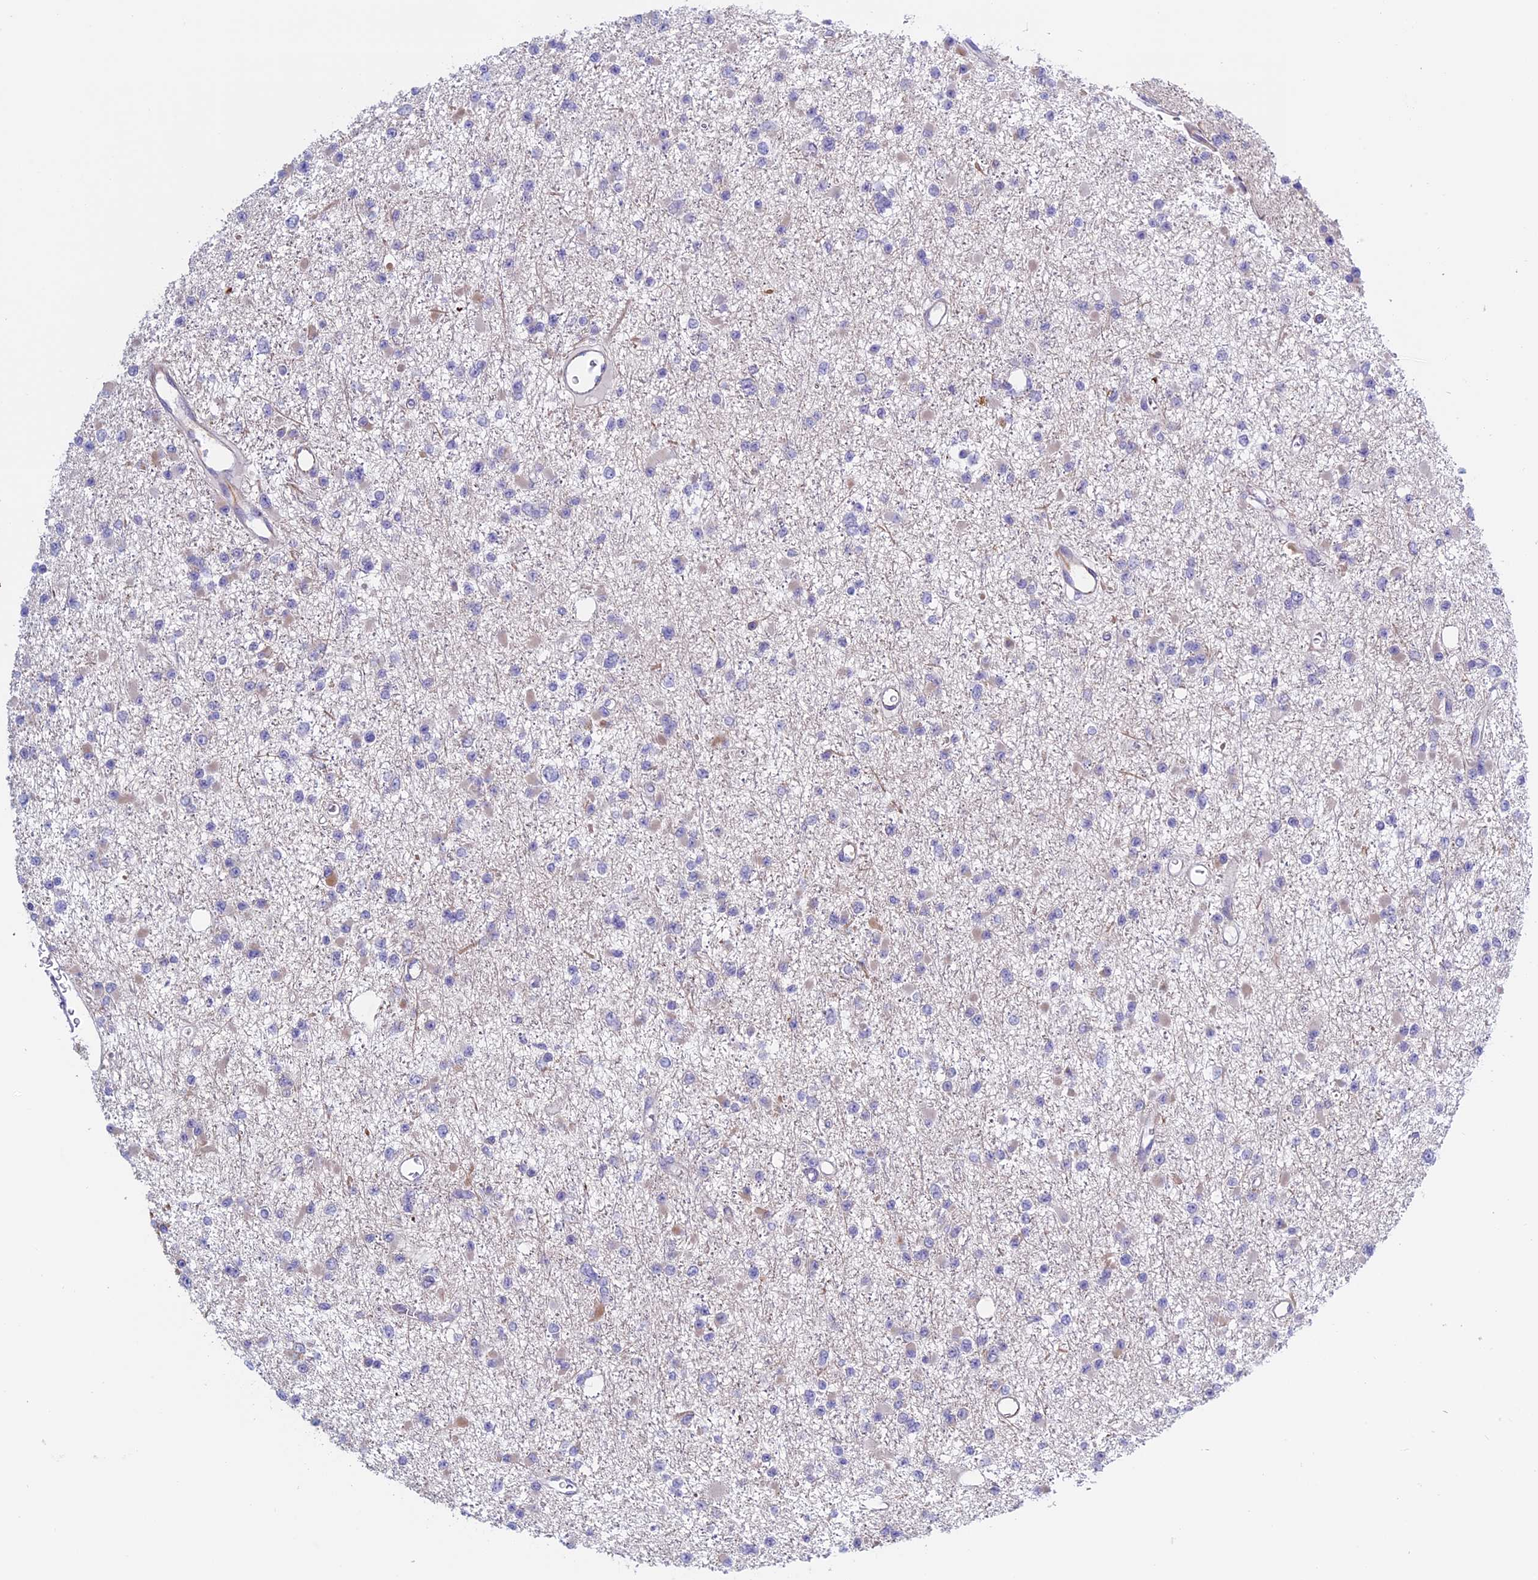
{"staining": {"intensity": "negative", "quantity": "none", "location": "none"}, "tissue": "glioma", "cell_type": "Tumor cells", "image_type": "cancer", "snomed": [{"axis": "morphology", "description": "Glioma, malignant, Low grade"}, {"axis": "topography", "description": "Brain"}], "caption": "Human malignant low-grade glioma stained for a protein using immunohistochemistry (IHC) shows no staining in tumor cells.", "gene": "BCL2L10", "patient": {"sex": "female", "age": 22}}